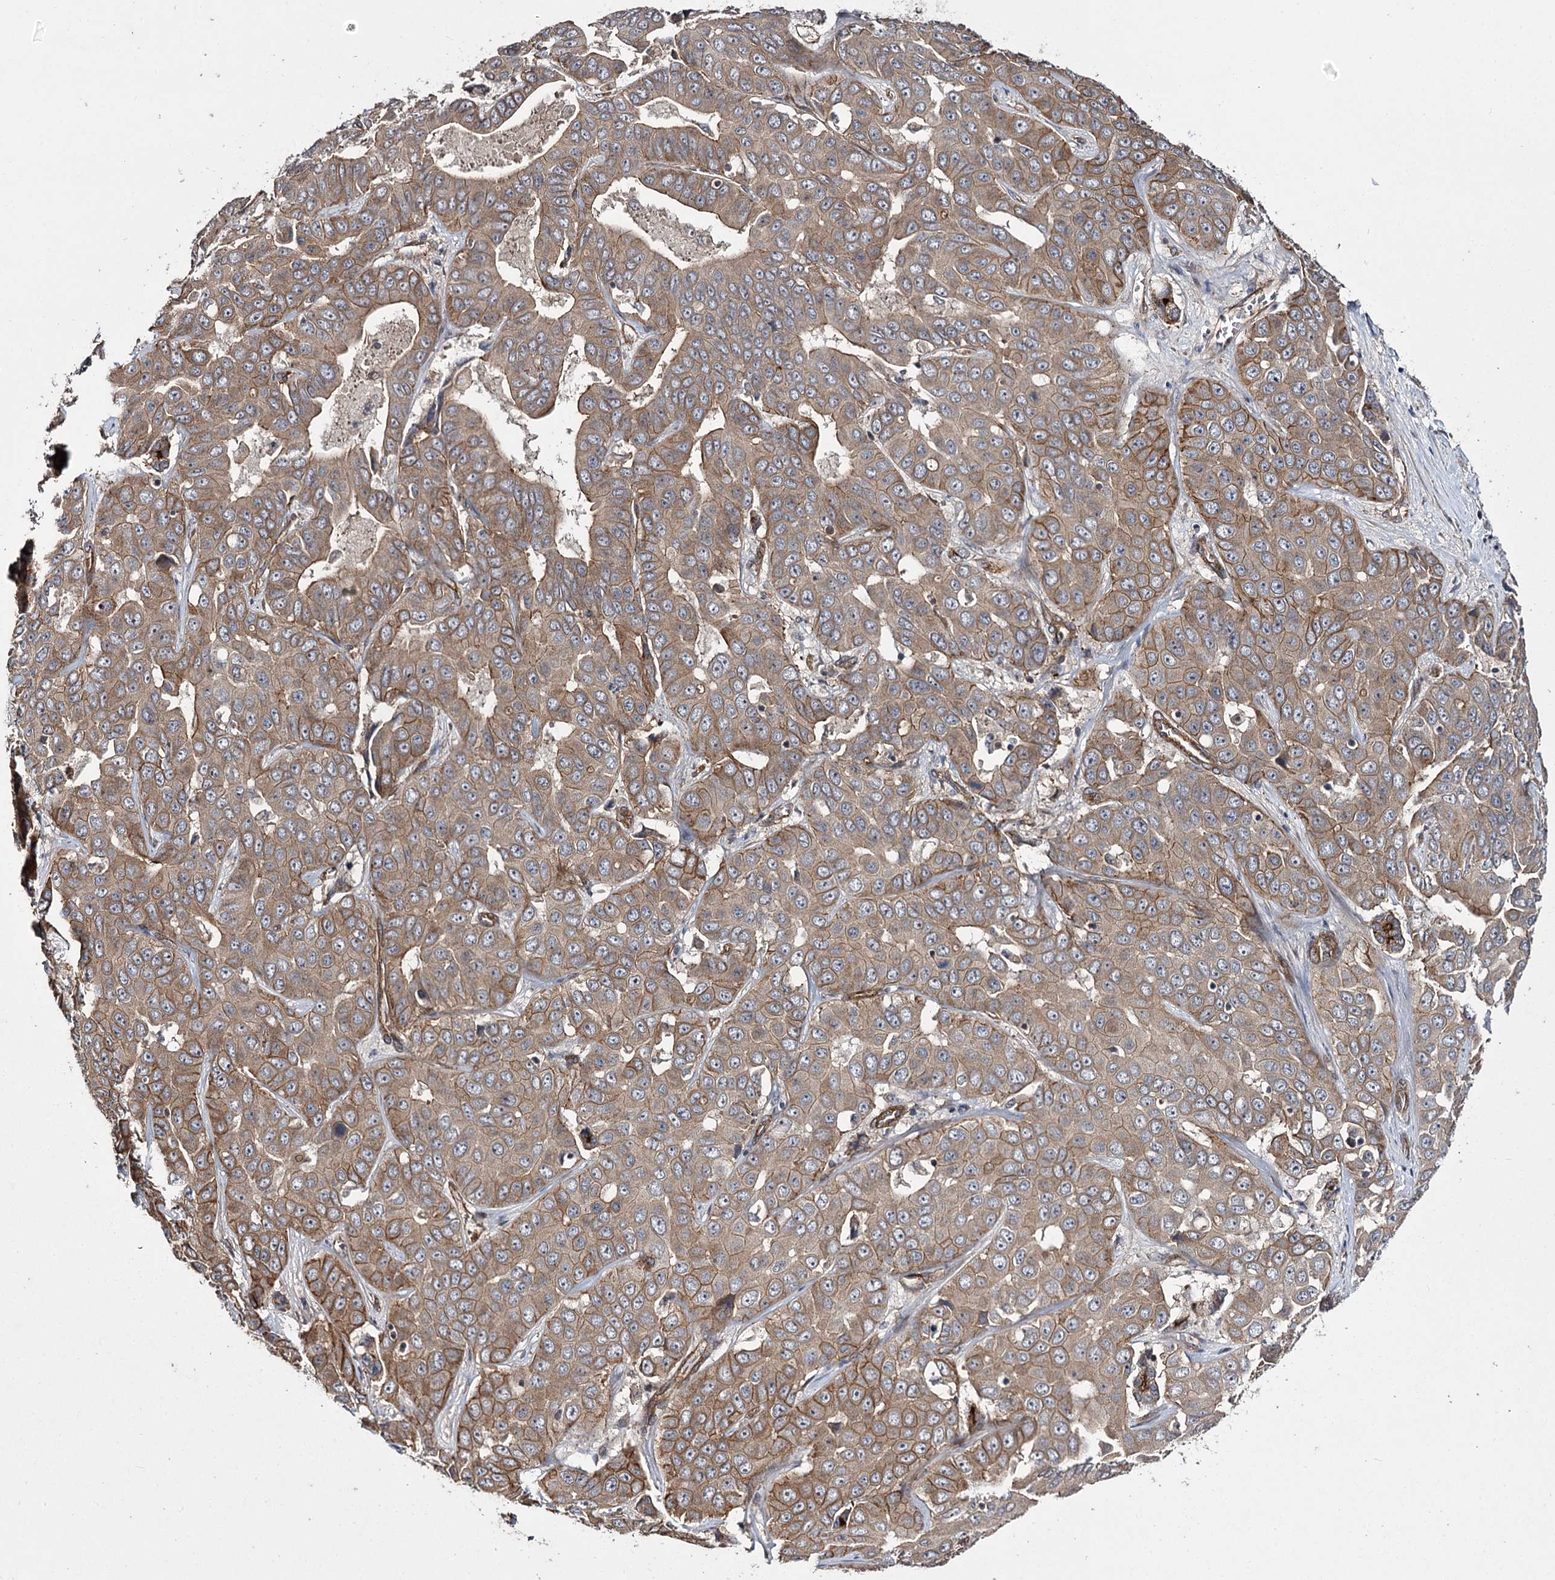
{"staining": {"intensity": "moderate", "quantity": ">75%", "location": "cytoplasmic/membranous"}, "tissue": "liver cancer", "cell_type": "Tumor cells", "image_type": "cancer", "snomed": [{"axis": "morphology", "description": "Cholangiocarcinoma"}, {"axis": "topography", "description": "Liver"}], "caption": "Liver cancer (cholangiocarcinoma) stained with IHC displays moderate cytoplasmic/membranous positivity in approximately >75% of tumor cells.", "gene": "MYO1C", "patient": {"sex": "female", "age": 52}}